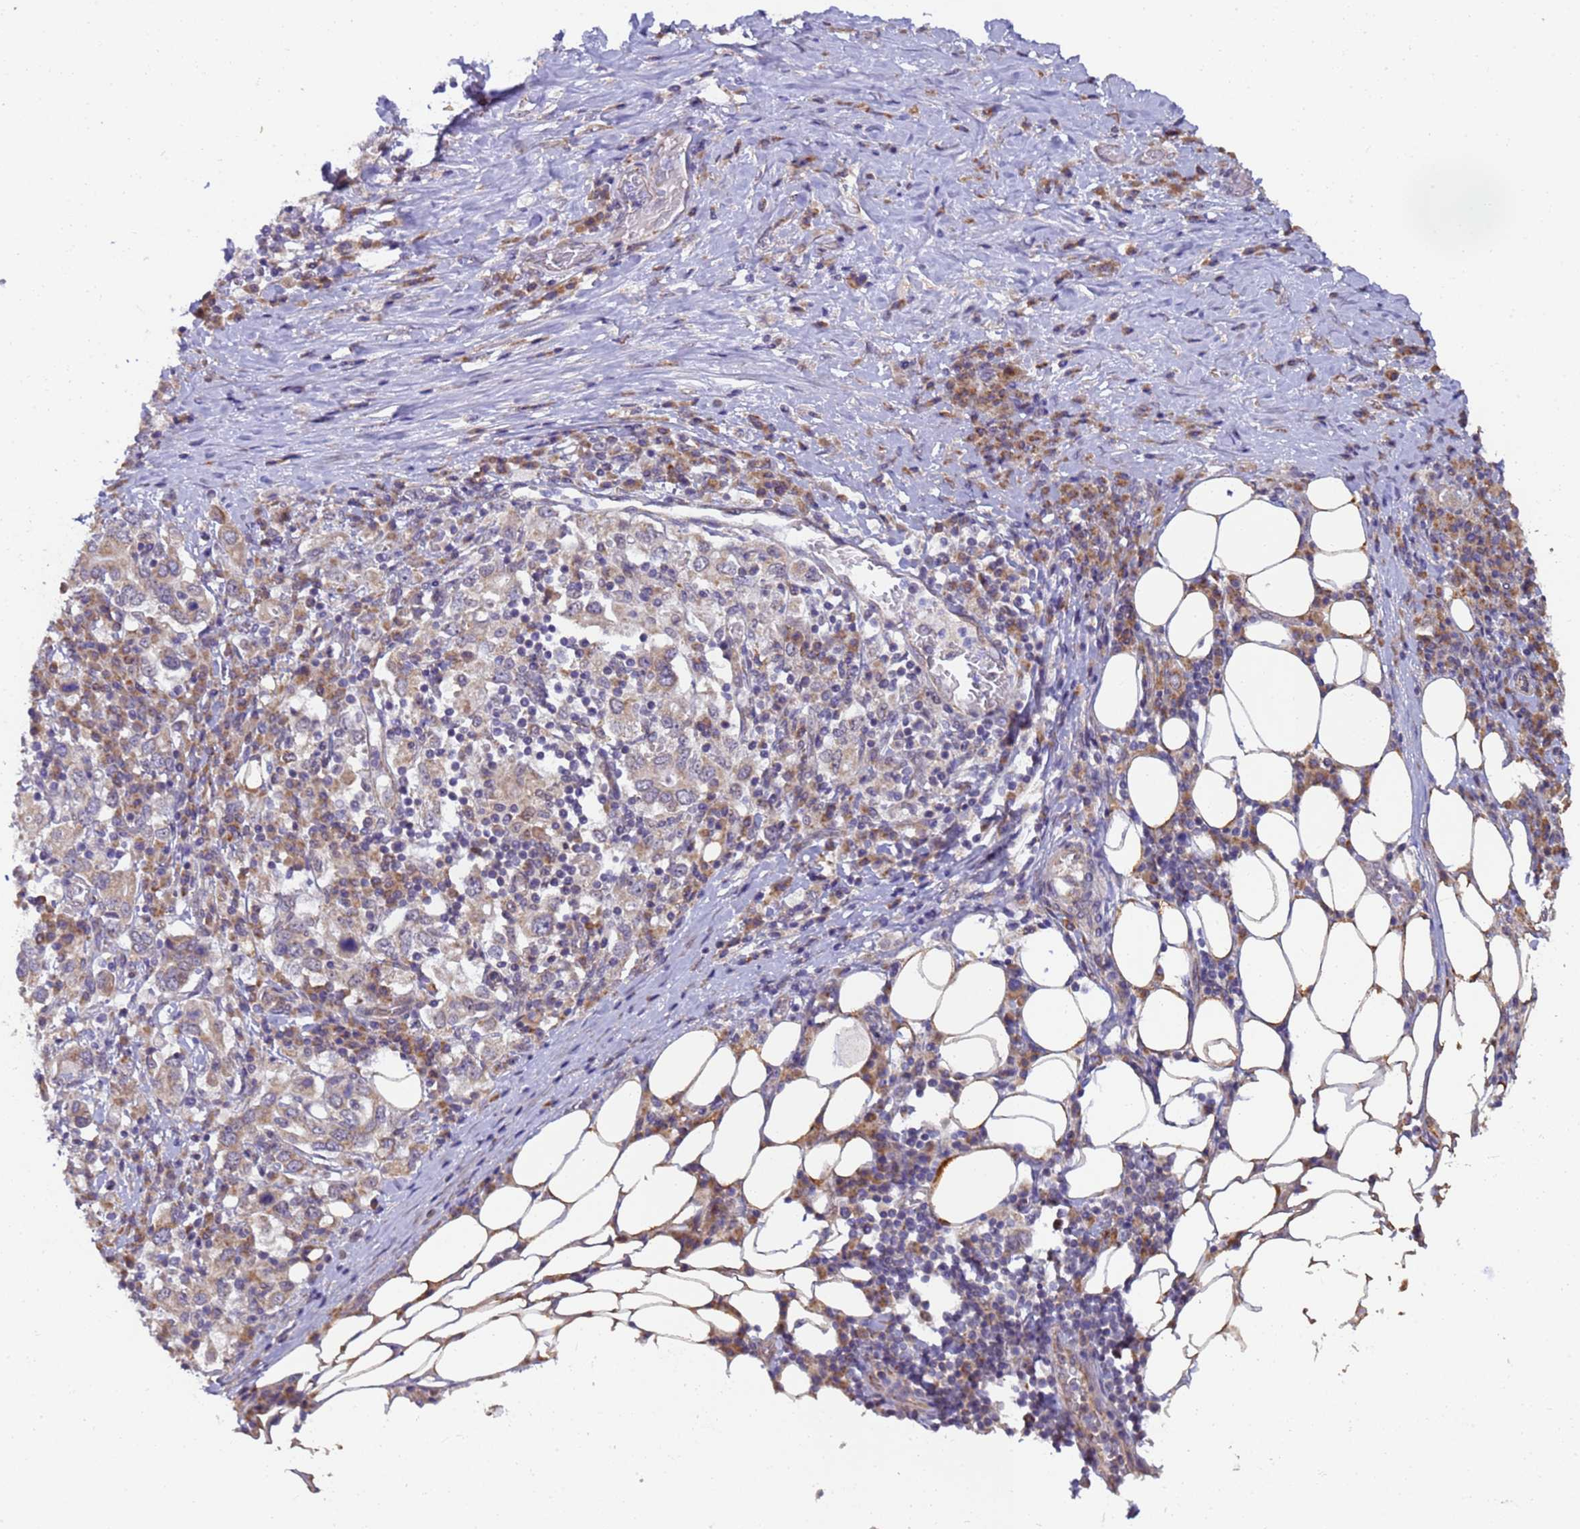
{"staining": {"intensity": "weak", "quantity": "<25%", "location": "cytoplasmic/membranous"}, "tissue": "stomach cancer", "cell_type": "Tumor cells", "image_type": "cancer", "snomed": [{"axis": "morphology", "description": "Adenocarcinoma, NOS"}, {"axis": "topography", "description": "Stomach, upper"}, {"axis": "topography", "description": "Stomach"}], "caption": "Tumor cells are negative for brown protein staining in adenocarcinoma (stomach). Nuclei are stained in blue.", "gene": "RAPGEF3", "patient": {"sex": "male", "age": 62}}